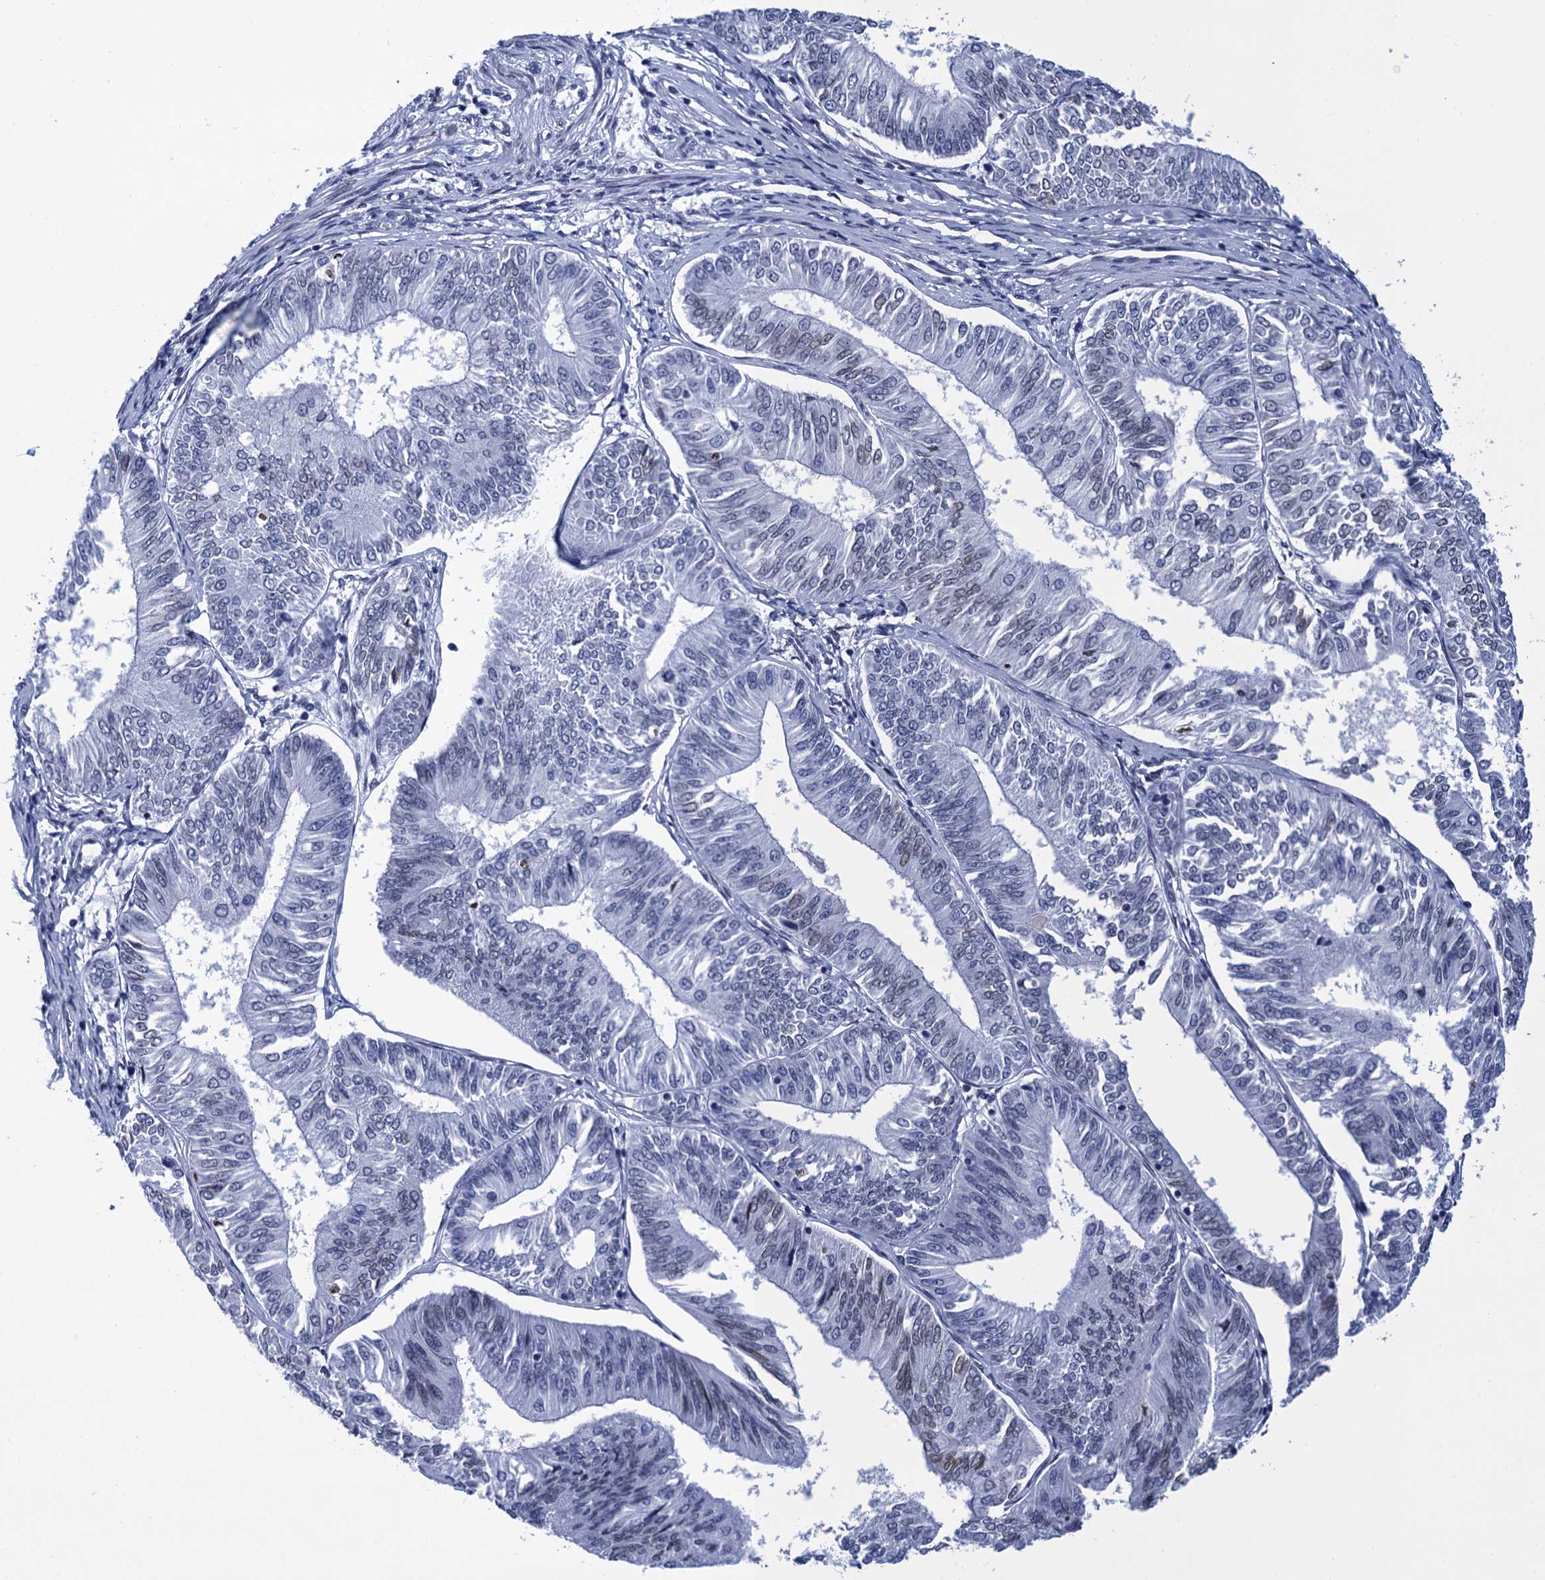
{"staining": {"intensity": "negative", "quantity": "none", "location": "none"}, "tissue": "endometrial cancer", "cell_type": "Tumor cells", "image_type": "cancer", "snomed": [{"axis": "morphology", "description": "Adenocarcinoma, NOS"}, {"axis": "topography", "description": "Endometrium"}], "caption": "High power microscopy image of an immunohistochemistry (IHC) image of endometrial cancer (adenocarcinoma), revealing no significant staining in tumor cells.", "gene": "METTL25", "patient": {"sex": "female", "age": 58}}